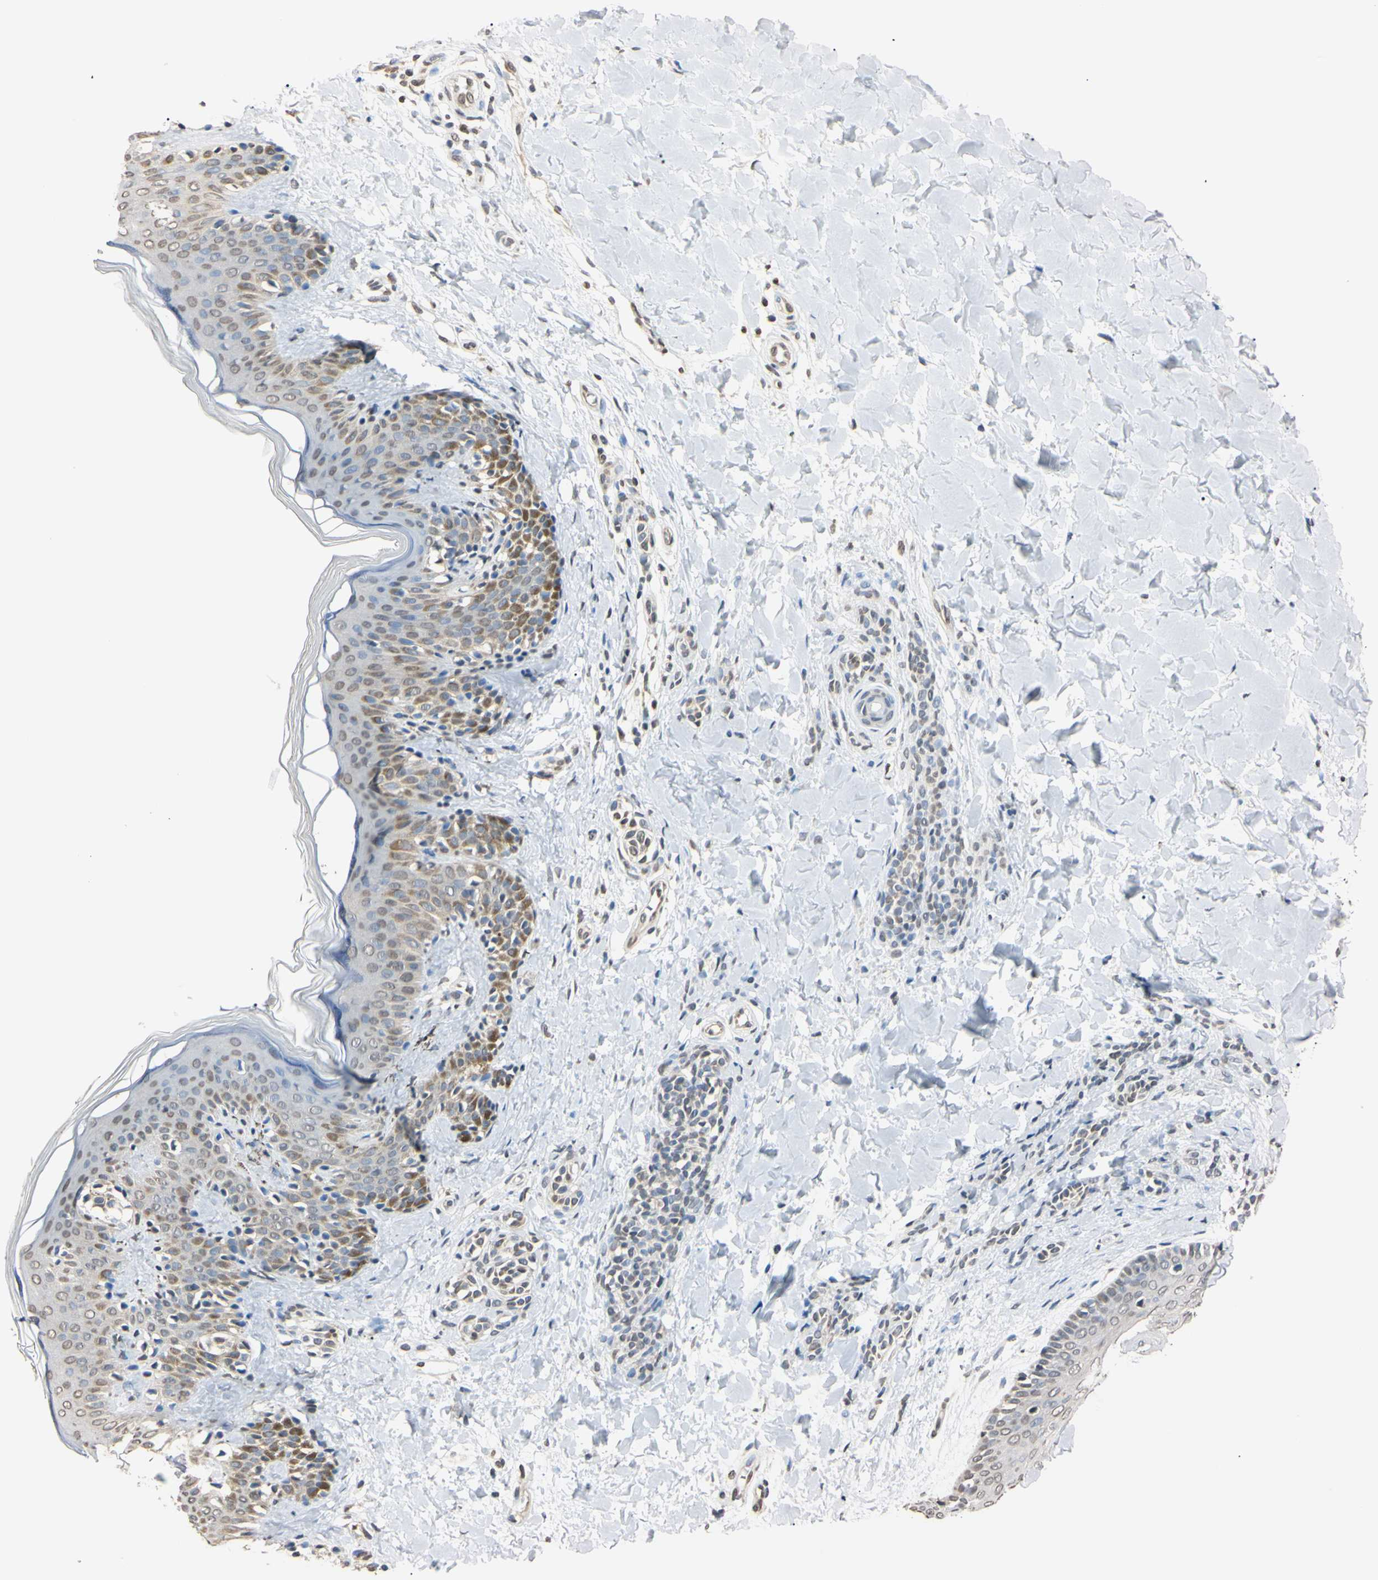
{"staining": {"intensity": "negative", "quantity": "none", "location": "none"}, "tissue": "skin", "cell_type": "Fibroblasts", "image_type": "normal", "snomed": [{"axis": "morphology", "description": "Normal tissue, NOS"}, {"axis": "topography", "description": "Skin"}], "caption": "Immunohistochemistry image of normal skin stained for a protein (brown), which exhibits no expression in fibroblasts. Brightfield microscopy of IHC stained with DAB (3,3'-diaminobenzidine) (brown) and hematoxylin (blue), captured at high magnification.", "gene": "CDC45", "patient": {"sex": "male", "age": 16}}